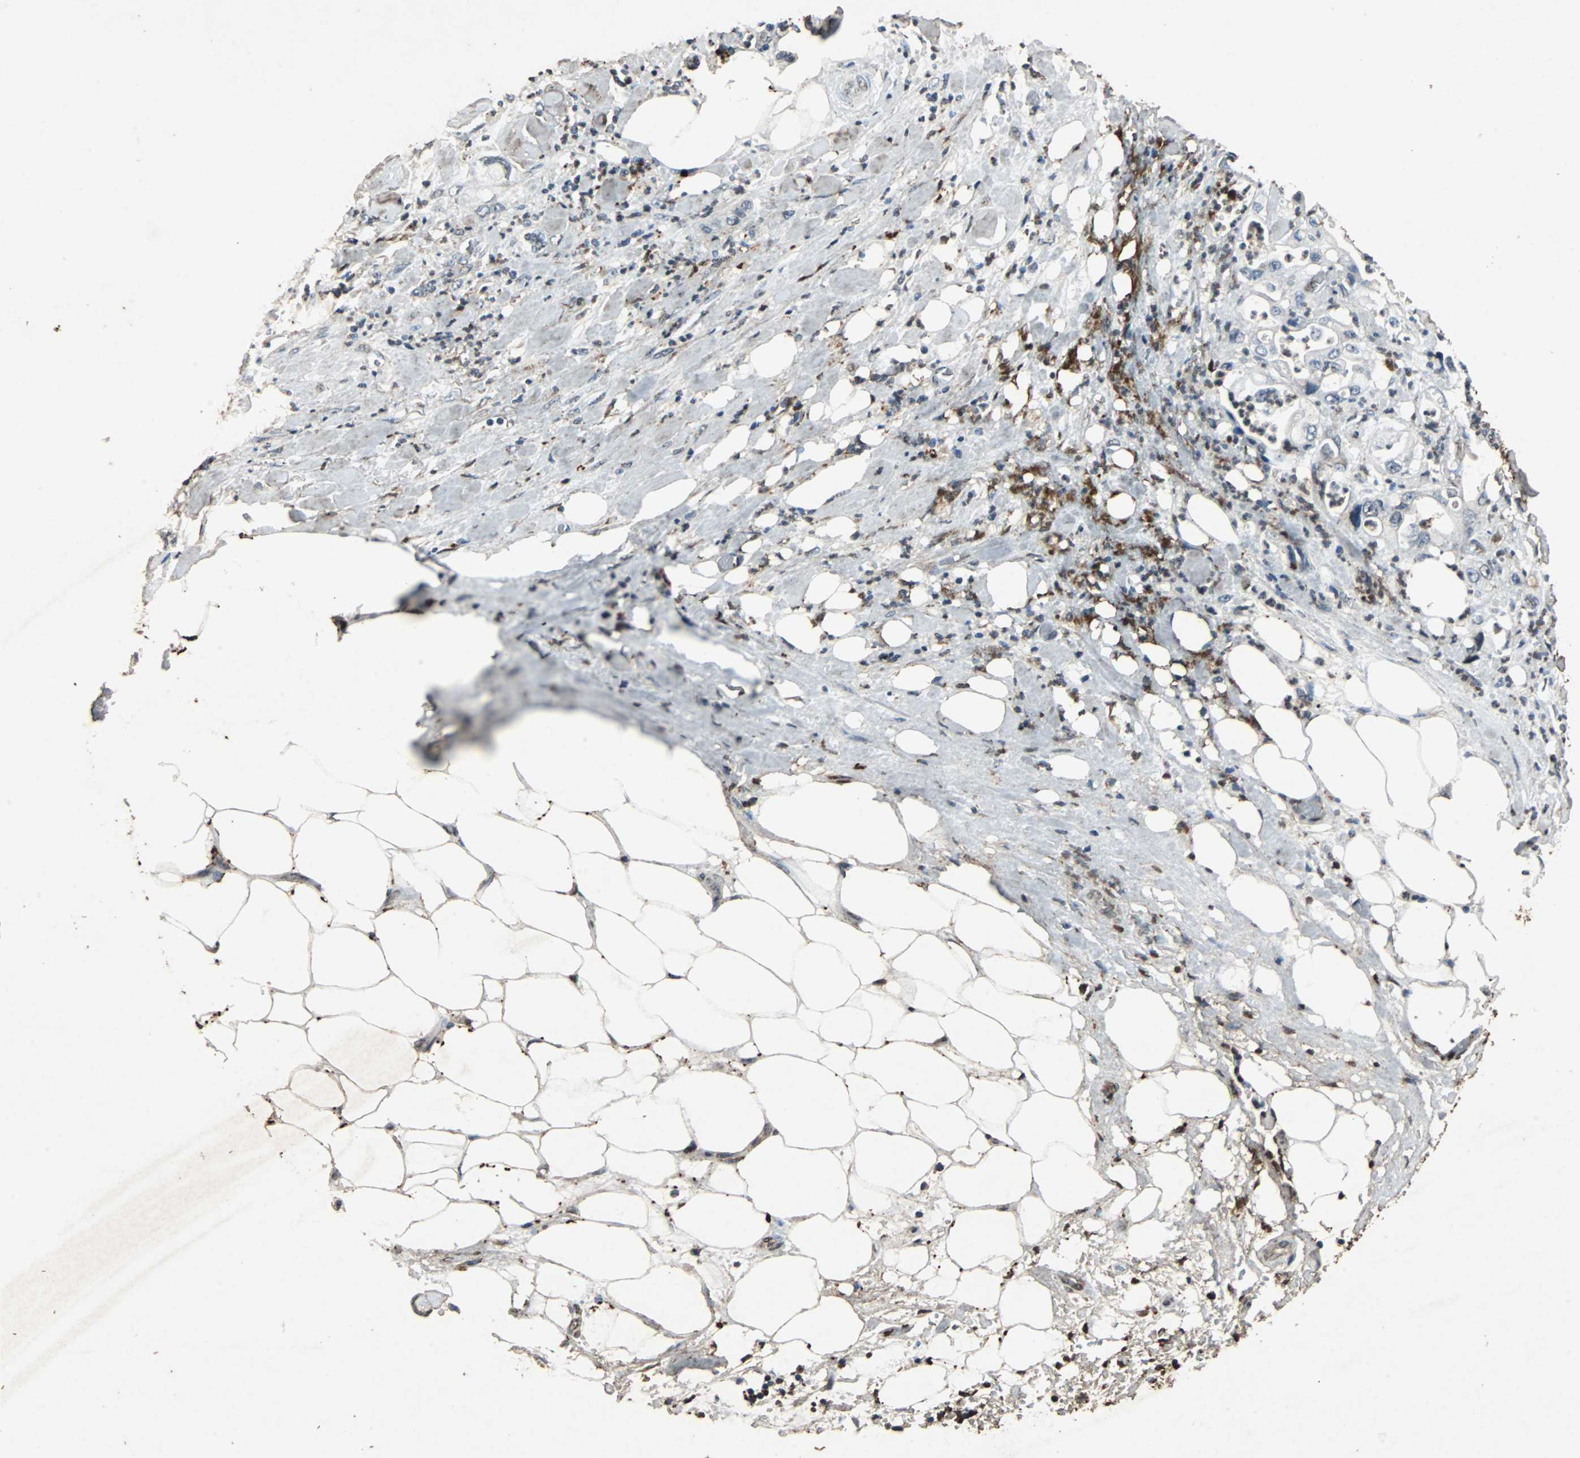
{"staining": {"intensity": "negative", "quantity": "none", "location": "none"}, "tissue": "pancreatic cancer", "cell_type": "Tumor cells", "image_type": "cancer", "snomed": [{"axis": "morphology", "description": "Adenocarcinoma, NOS"}, {"axis": "topography", "description": "Pancreas"}], "caption": "High magnification brightfield microscopy of pancreatic cancer stained with DAB (brown) and counterstained with hematoxylin (blue): tumor cells show no significant expression.", "gene": "NAA10", "patient": {"sex": "male", "age": 70}}